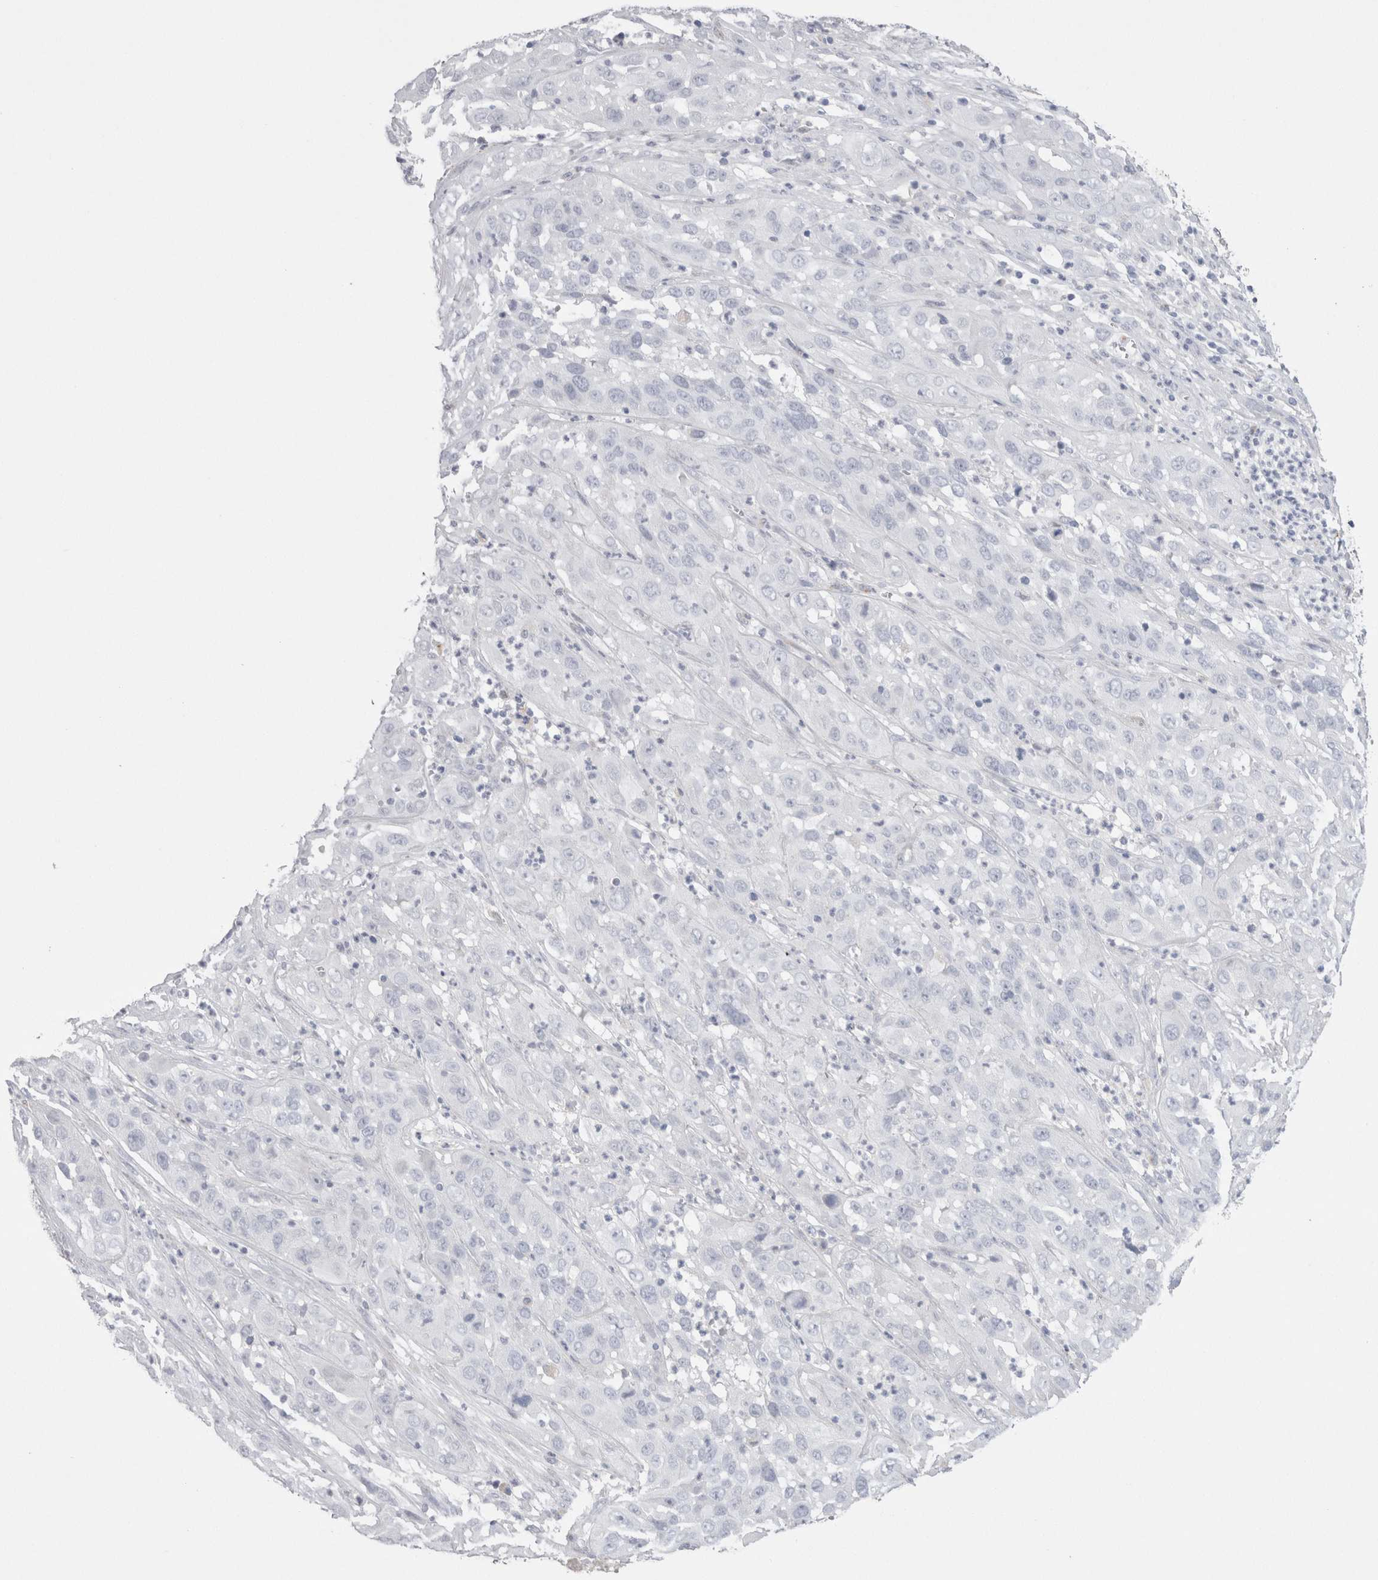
{"staining": {"intensity": "negative", "quantity": "none", "location": "none"}, "tissue": "cervical cancer", "cell_type": "Tumor cells", "image_type": "cancer", "snomed": [{"axis": "morphology", "description": "Squamous cell carcinoma, NOS"}, {"axis": "topography", "description": "Cervix"}], "caption": "An image of human cervical cancer is negative for staining in tumor cells.", "gene": "EPDR1", "patient": {"sex": "female", "age": 32}}